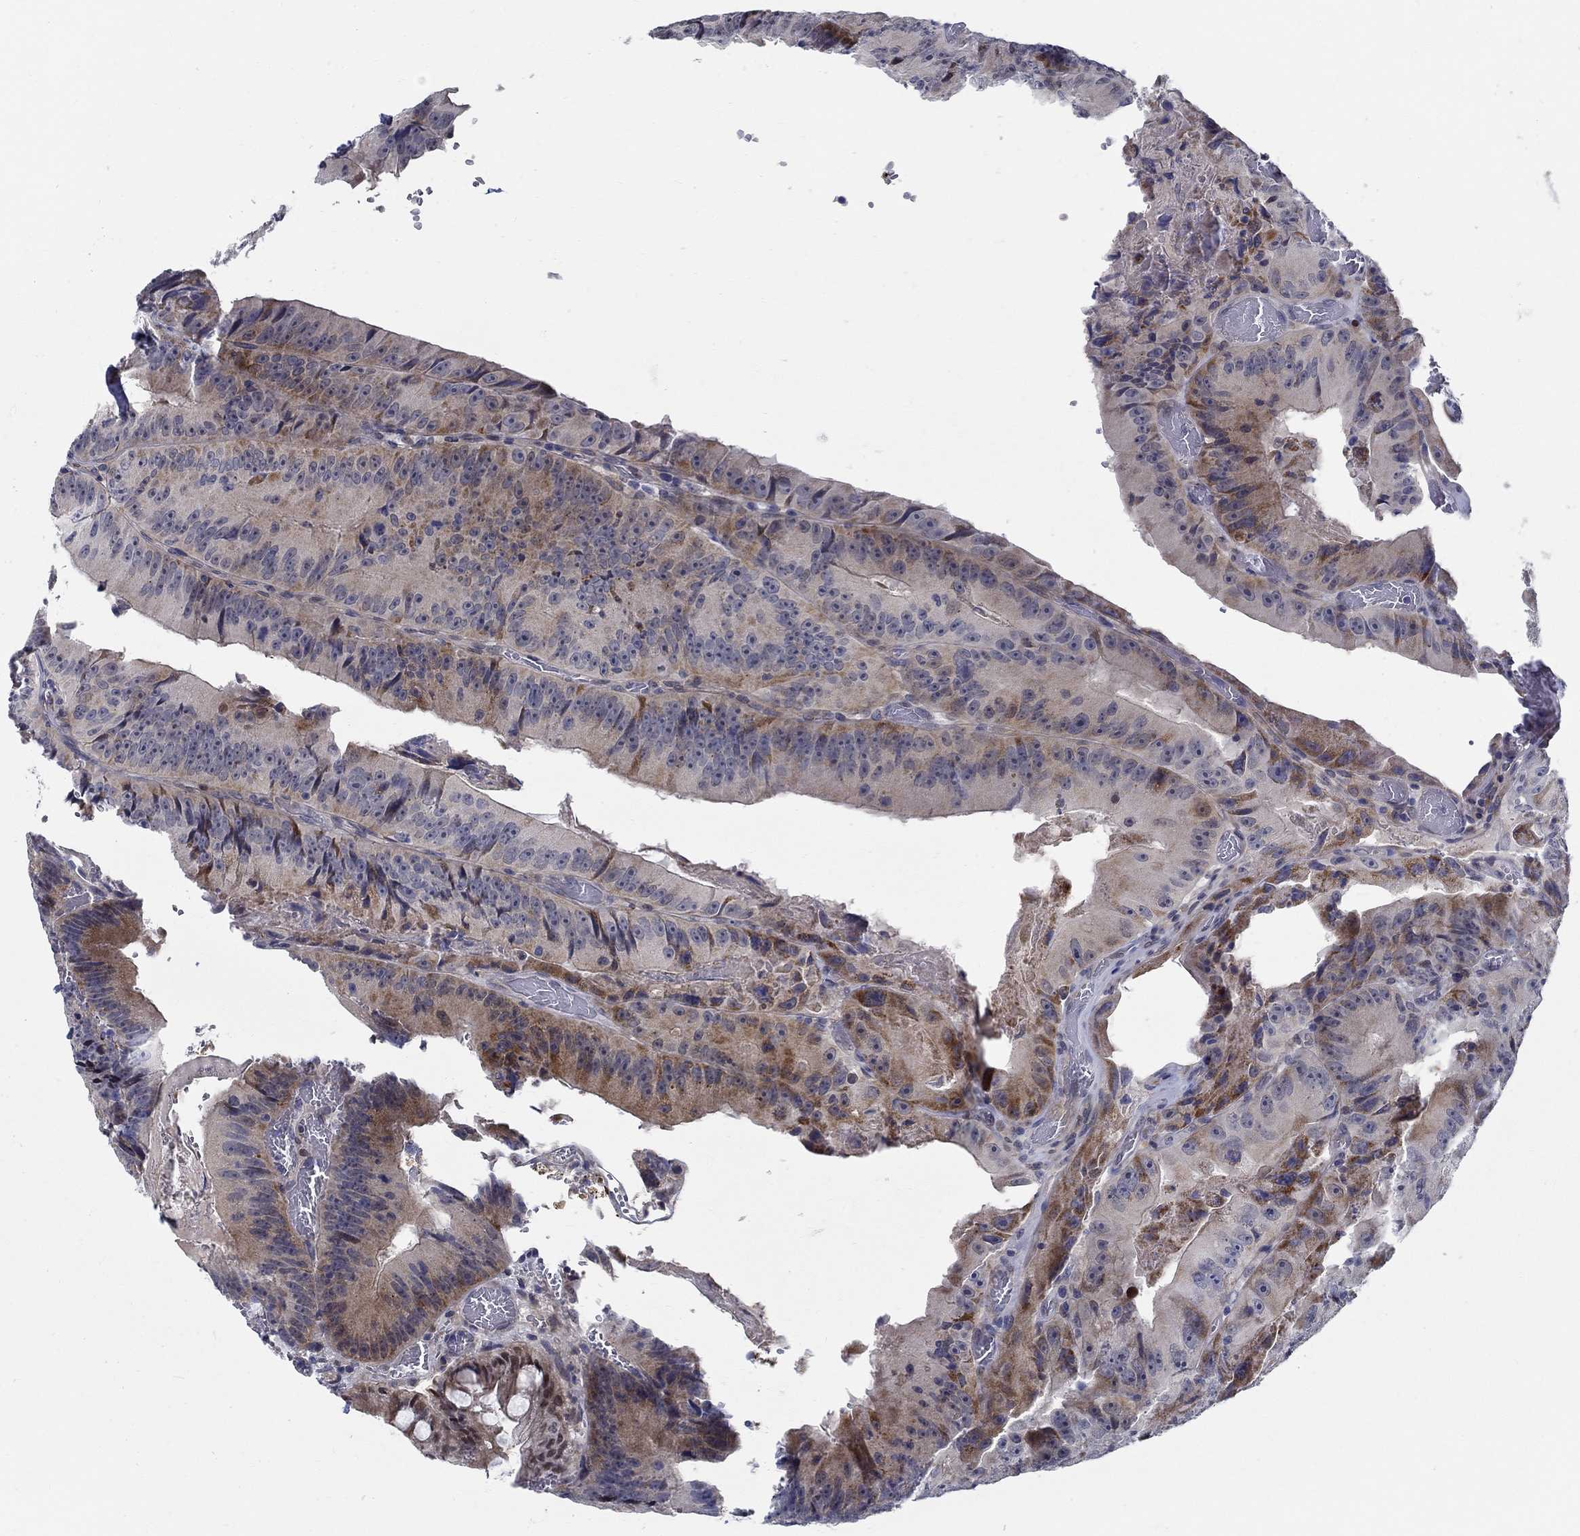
{"staining": {"intensity": "strong", "quantity": "<25%", "location": "cytoplasmic/membranous"}, "tissue": "colorectal cancer", "cell_type": "Tumor cells", "image_type": "cancer", "snomed": [{"axis": "morphology", "description": "Adenocarcinoma, NOS"}, {"axis": "topography", "description": "Colon"}], "caption": "Adenocarcinoma (colorectal) stained with DAB immunohistochemistry shows medium levels of strong cytoplasmic/membranous positivity in about <25% of tumor cells.", "gene": "C16orf46", "patient": {"sex": "female", "age": 86}}